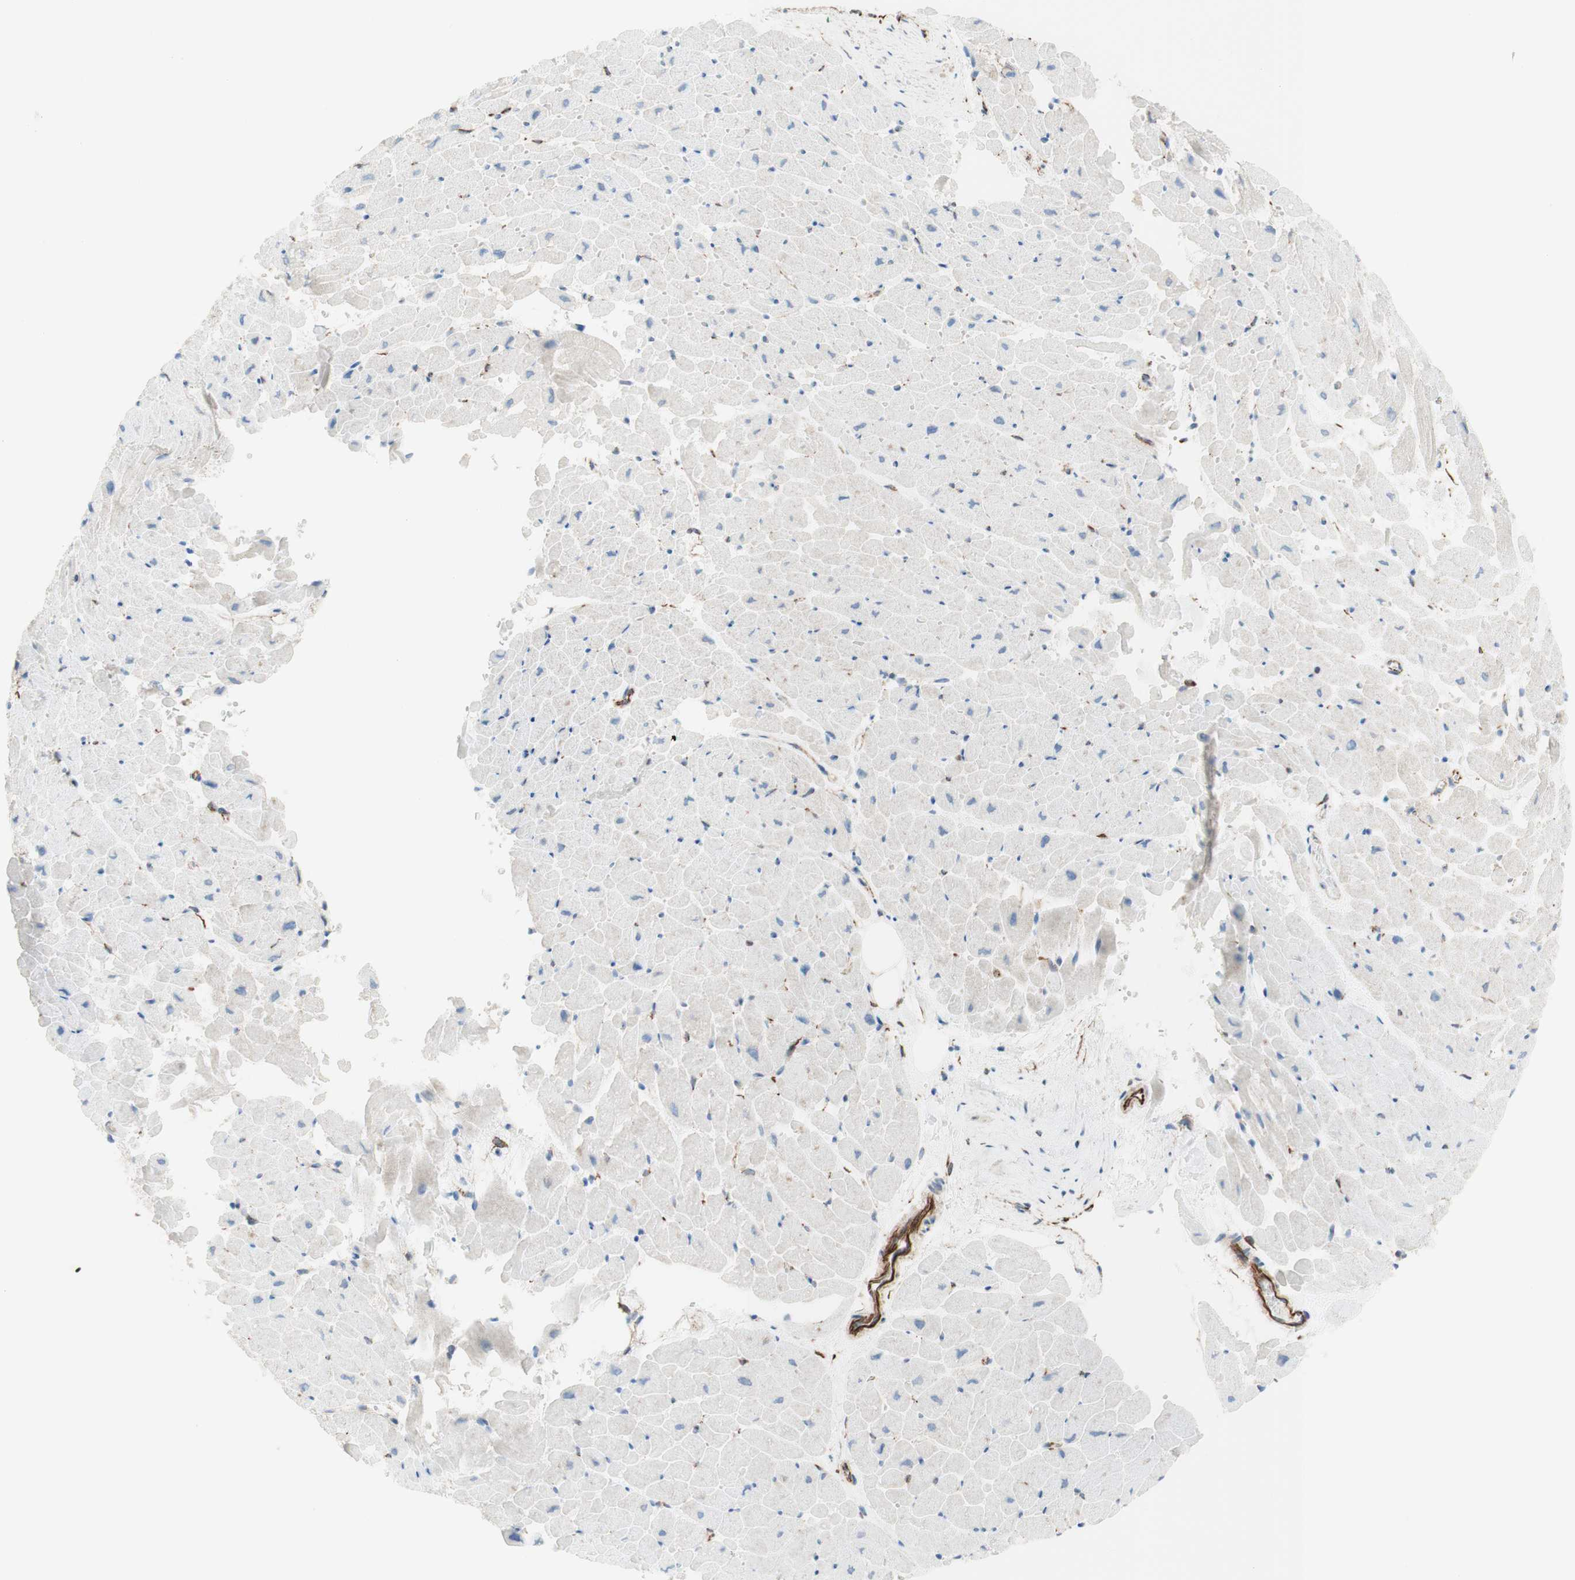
{"staining": {"intensity": "weak", "quantity": "<25%", "location": "cytoplasmic/membranous"}, "tissue": "heart muscle", "cell_type": "Cardiomyocytes", "image_type": "normal", "snomed": [{"axis": "morphology", "description": "Normal tissue, NOS"}, {"axis": "topography", "description": "Heart"}], "caption": "A high-resolution photomicrograph shows IHC staining of benign heart muscle, which demonstrates no significant positivity in cardiomyocytes.", "gene": "POU2AF1", "patient": {"sex": "male", "age": 45}}